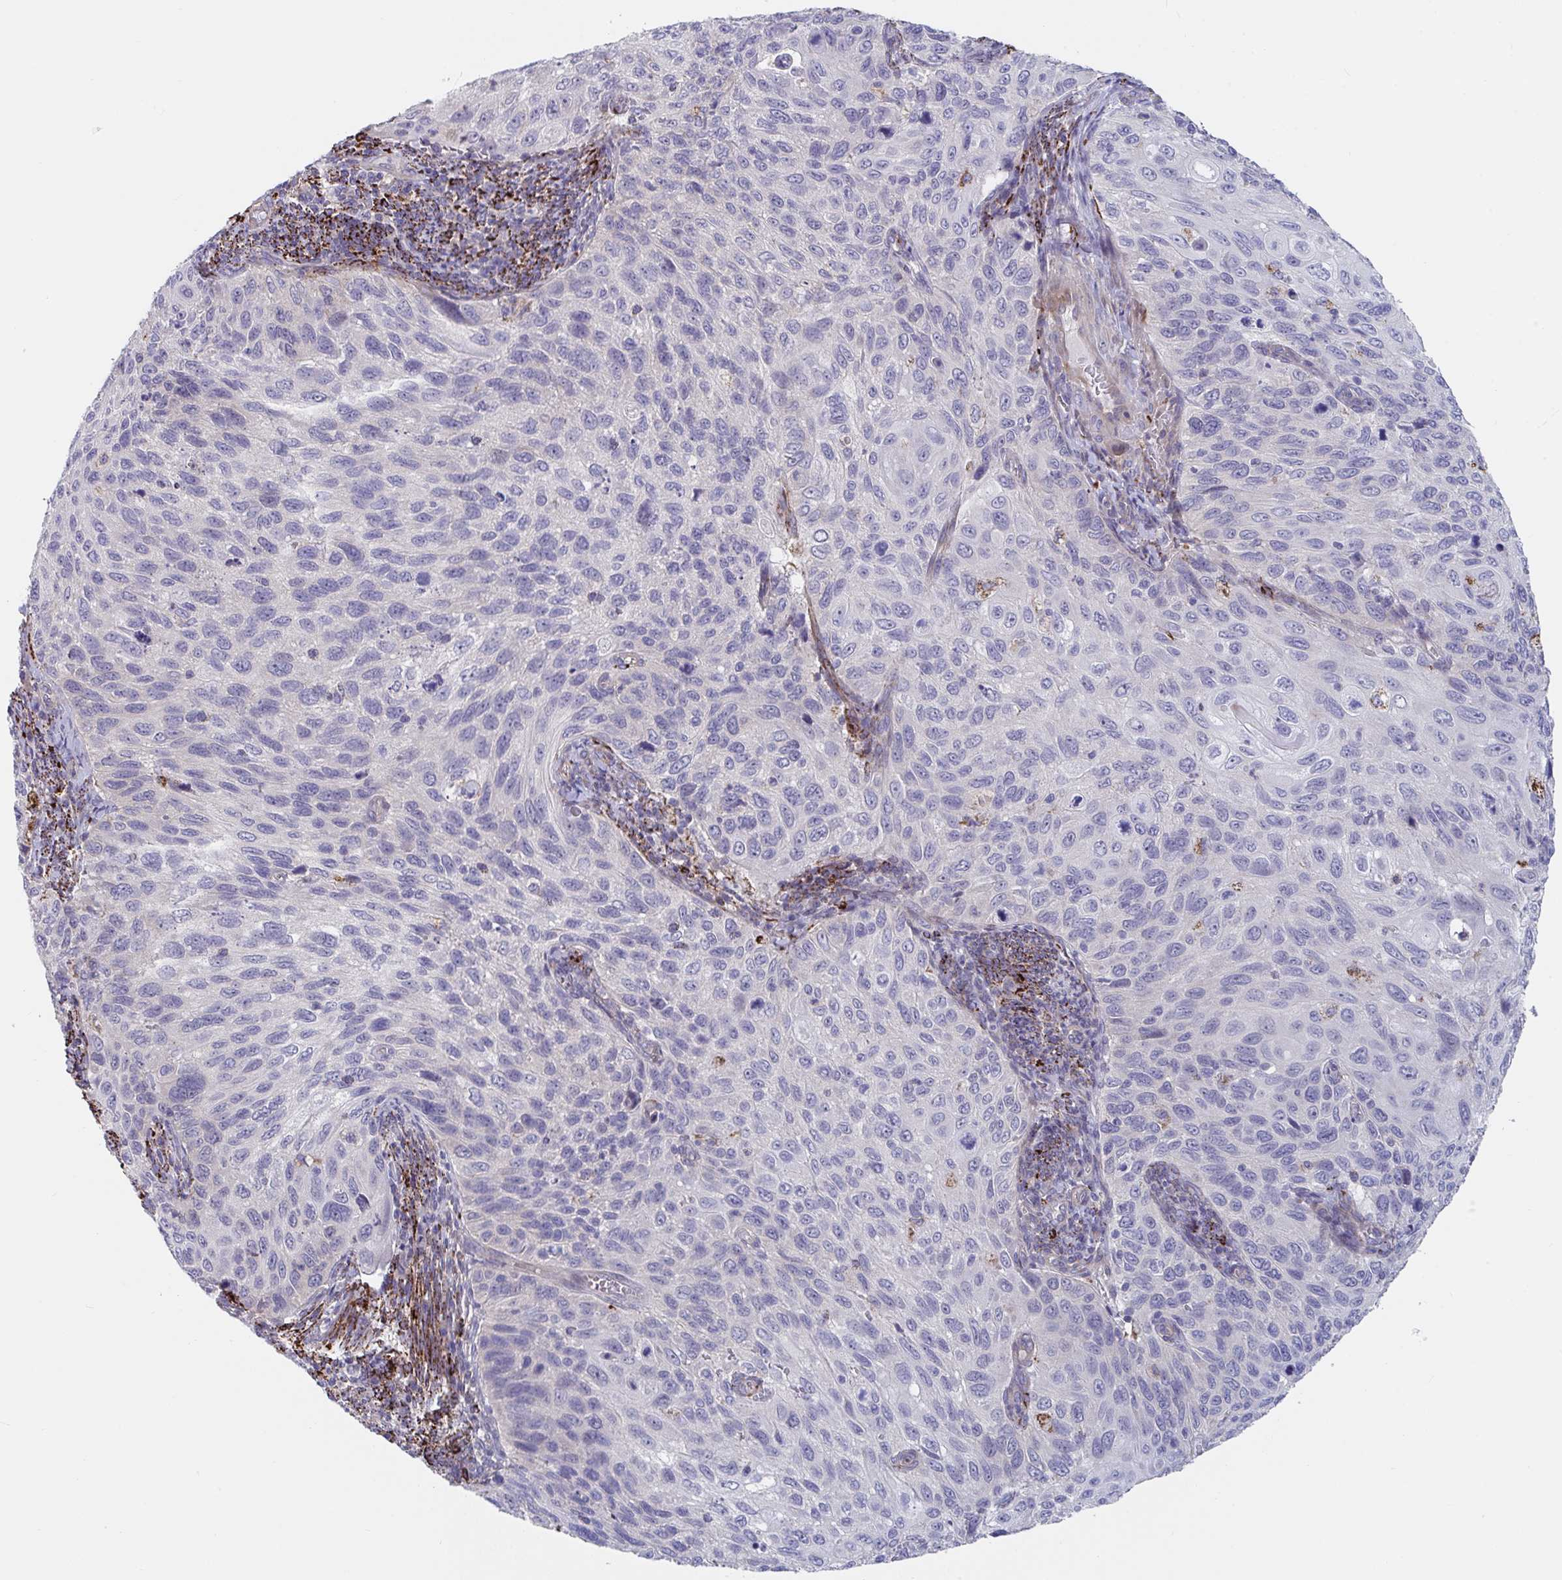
{"staining": {"intensity": "negative", "quantity": "none", "location": "none"}, "tissue": "cervical cancer", "cell_type": "Tumor cells", "image_type": "cancer", "snomed": [{"axis": "morphology", "description": "Squamous cell carcinoma, NOS"}, {"axis": "topography", "description": "Cervix"}], "caption": "Immunohistochemistry histopathology image of neoplastic tissue: human squamous cell carcinoma (cervical) stained with DAB (3,3'-diaminobenzidine) exhibits no significant protein staining in tumor cells.", "gene": "FAM156B", "patient": {"sex": "female", "age": 70}}